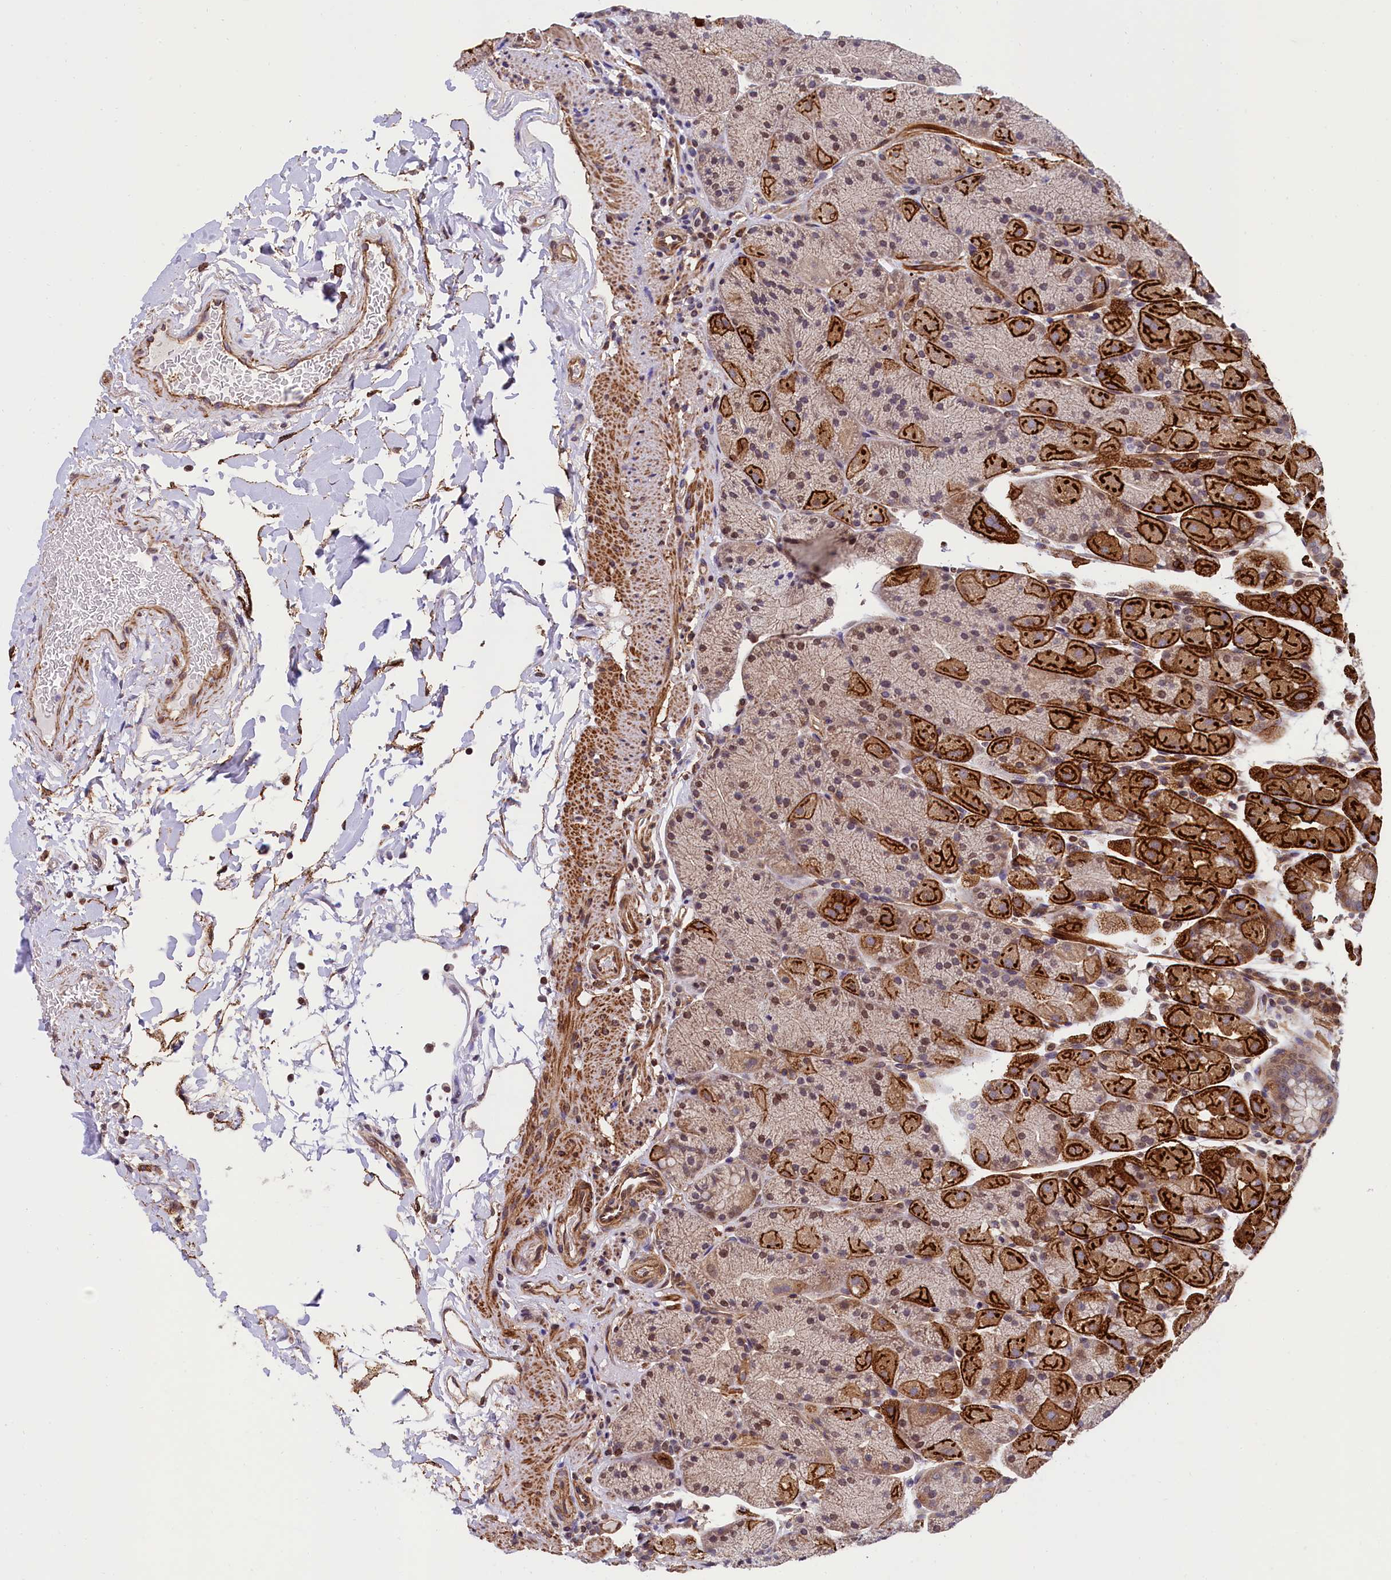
{"staining": {"intensity": "strong", "quantity": "25%-75%", "location": "cytoplasmic/membranous"}, "tissue": "stomach", "cell_type": "Glandular cells", "image_type": "normal", "snomed": [{"axis": "morphology", "description": "Normal tissue, NOS"}, {"axis": "topography", "description": "Stomach, upper"}, {"axis": "topography", "description": "Stomach, lower"}], "caption": "The immunohistochemical stain shows strong cytoplasmic/membranous positivity in glandular cells of normal stomach.", "gene": "ZNF2", "patient": {"sex": "male", "age": 67}}